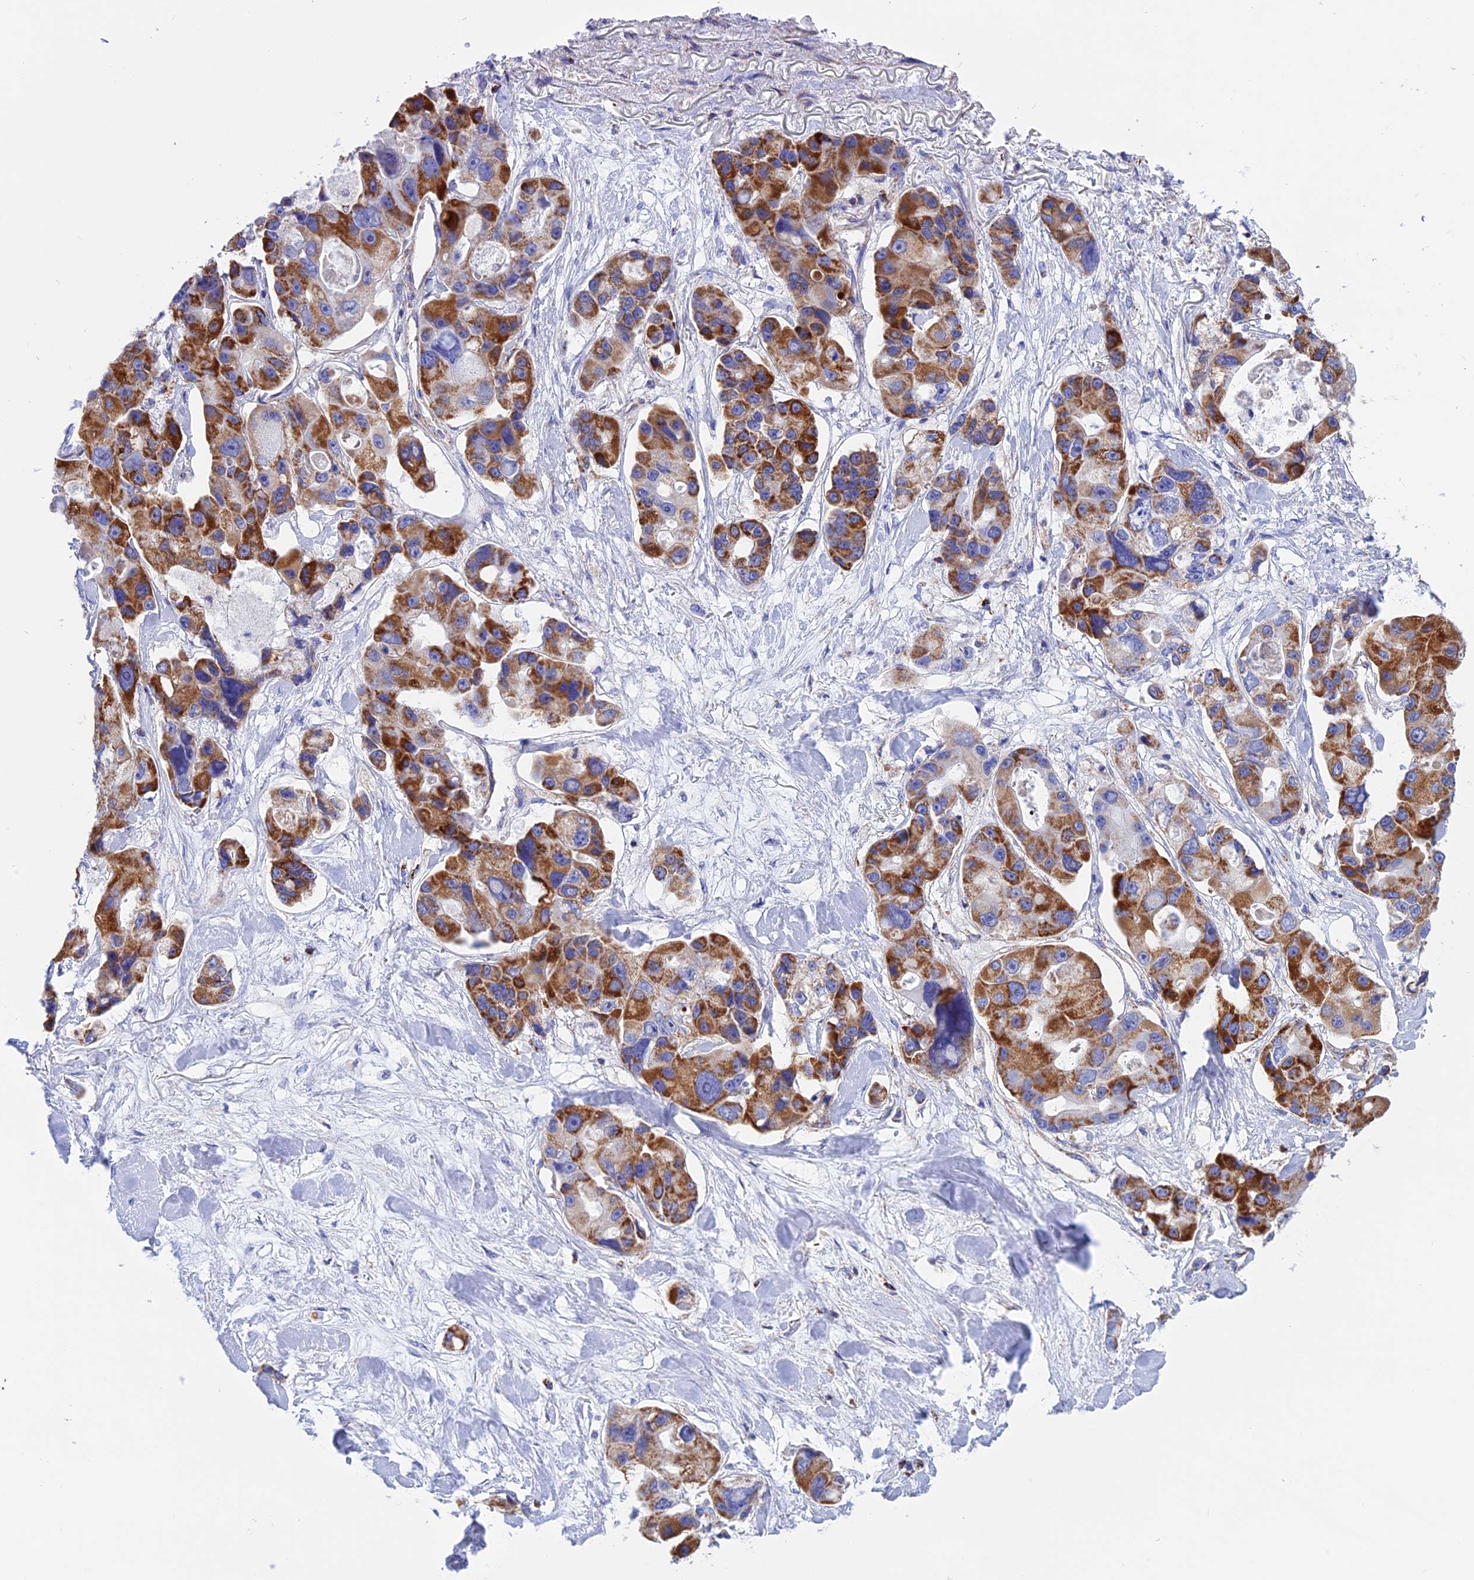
{"staining": {"intensity": "strong", "quantity": ">75%", "location": "cytoplasmic/membranous"}, "tissue": "lung cancer", "cell_type": "Tumor cells", "image_type": "cancer", "snomed": [{"axis": "morphology", "description": "Adenocarcinoma, NOS"}, {"axis": "topography", "description": "Lung"}], "caption": "Protein positivity by immunohistochemistry reveals strong cytoplasmic/membranous positivity in about >75% of tumor cells in lung adenocarcinoma.", "gene": "GCDH", "patient": {"sex": "female", "age": 54}}